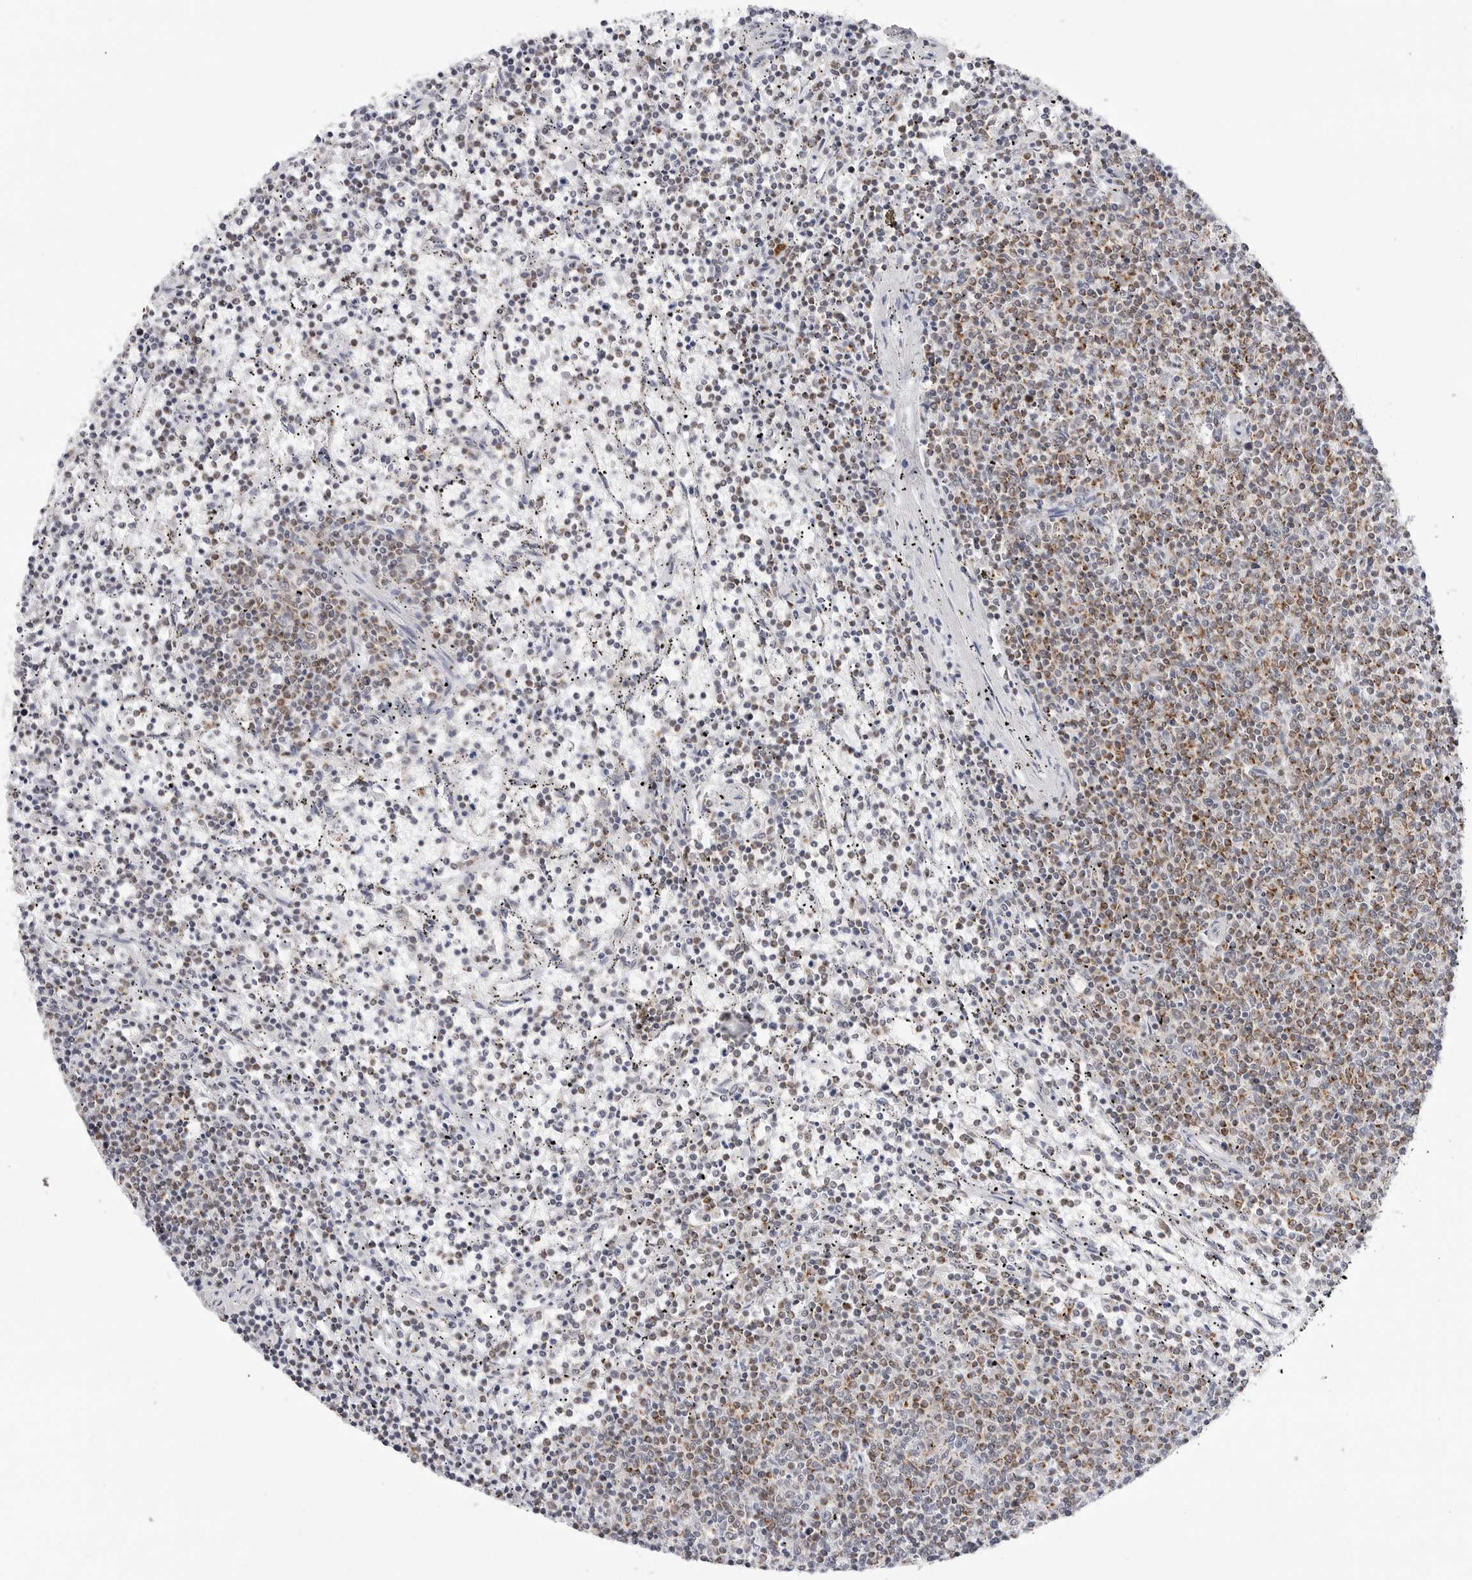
{"staining": {"intensity": "moderate", "quantity": "<25%", "location": "cytoplasmic/membranous"}, "tissue": "lymphoma", "cell_type": "Tumor cells", "image_type": "cancer", "snomed": [{"axis": "morphology", "description": "Malignant lymphoma, non-Hodgkin's type, Low grade"}, {"axis": "topography", "description": "Spleen"}], "caption": "Brown immunohistochemical staining in human malignant lymphoma, non-Hodgkin's type (low-grade) demonstrates moderate cytoplasmic/membranous positivity in about <25% of tumor cells. (Brightfield microscopy of DAB IHC at high magnification).", "gene": "ATP5IF1", "patient": {"sex": "female", "age": 50}}